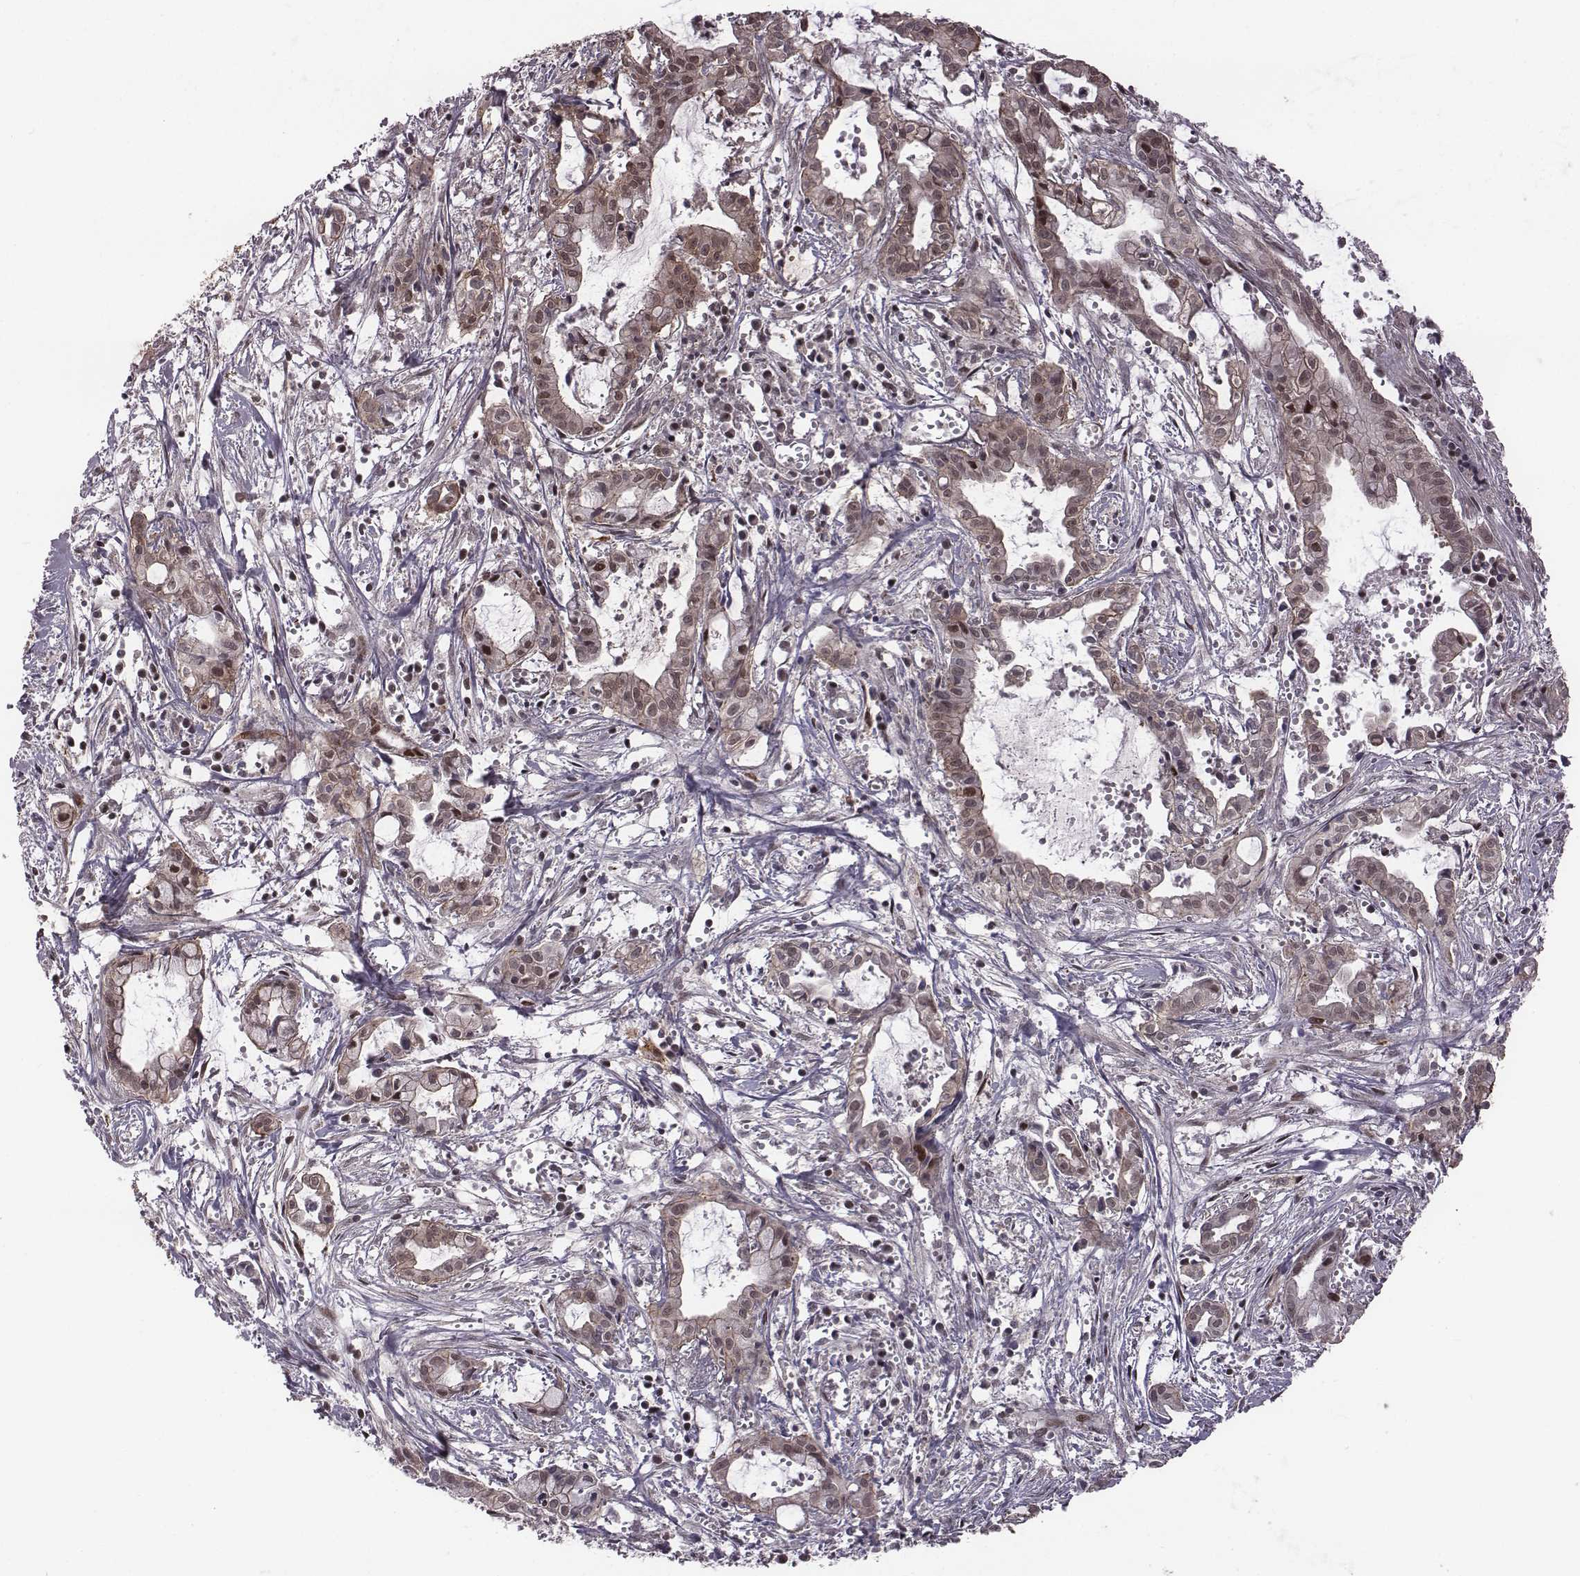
{"staining": {"intensity": "moderate", "quantity": "<25%", "location": "cytoplasmic/membranous,nuclear"}, "tissue": "pancreatic cancer", "cell_type": "Tumor cells", "image_type": "cancer", "snomed": [{"axis": "morphology", "description": "Adenocarcinoma, NOS"}, {"axis": "topography", "description": "Pancreas"}], "caption": "Immunohistochemistry of human pancreatic cancer demonstrates low levels of moderate cytoplasmic/membranous and nuclear expression in about <25% of tumor cells. Immunohistochemistry stains the protein in brown and the nuclei are stained blue.", "gene": "RPL3", "patient": {"sex": "male", "age": 48}}